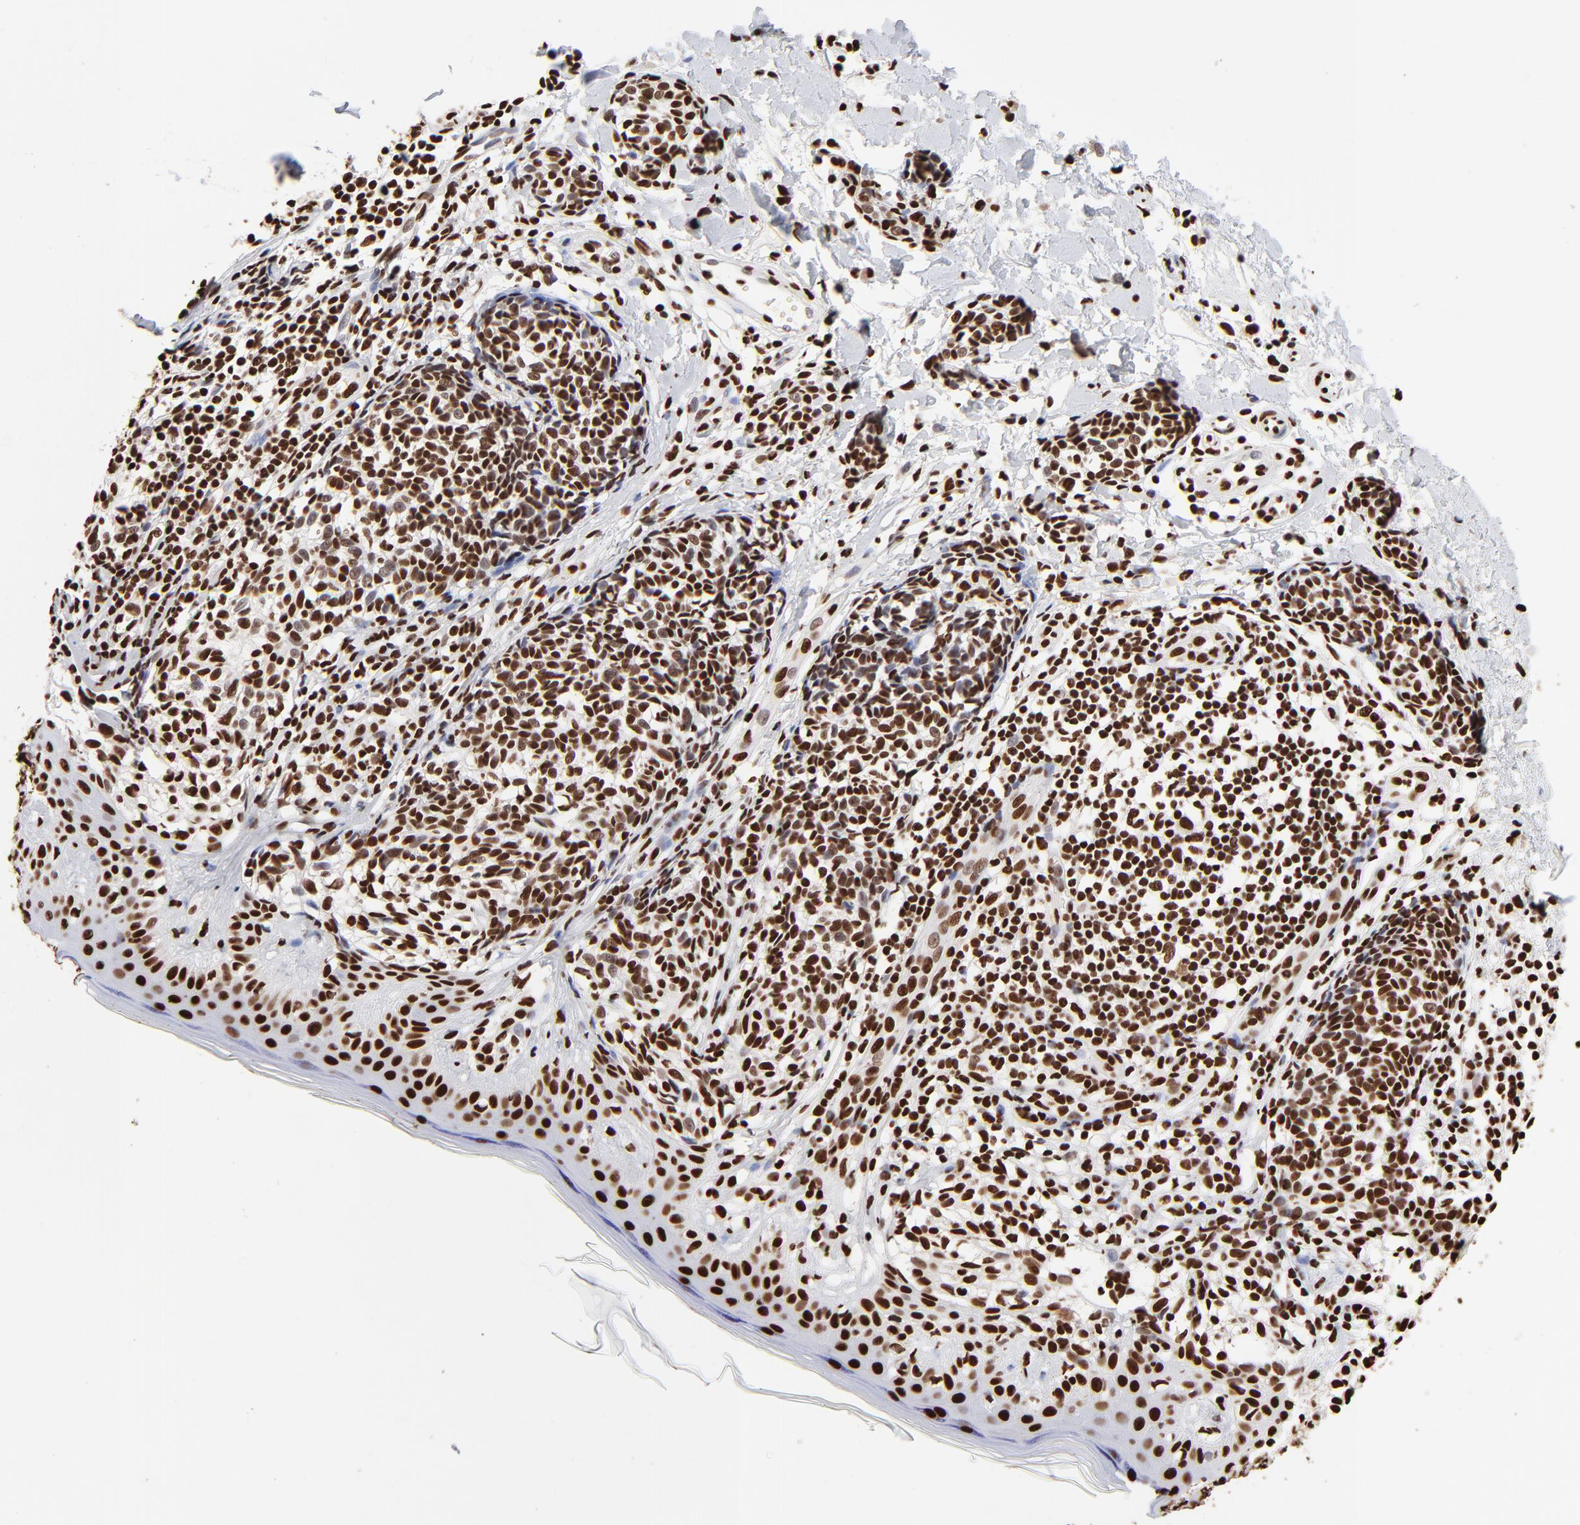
{"staining": {"intensity": "strong", "quantity": ">75%", "location": "nuclear"}, "tissue": "melanoma", "cell_type": "Tumor cells", "image_type": "cancer", "snomed": [{"axis": "morphology", "description": "Malignant melanoma, NOS"}, {"axis": "topography", "description": "Skin"}], "caption": "Human melanoma stained with a protein marker exhibits strong staining in tumor cells.", "gene": "ZNF544", "patient": {"sex": "male", "age": 67}}